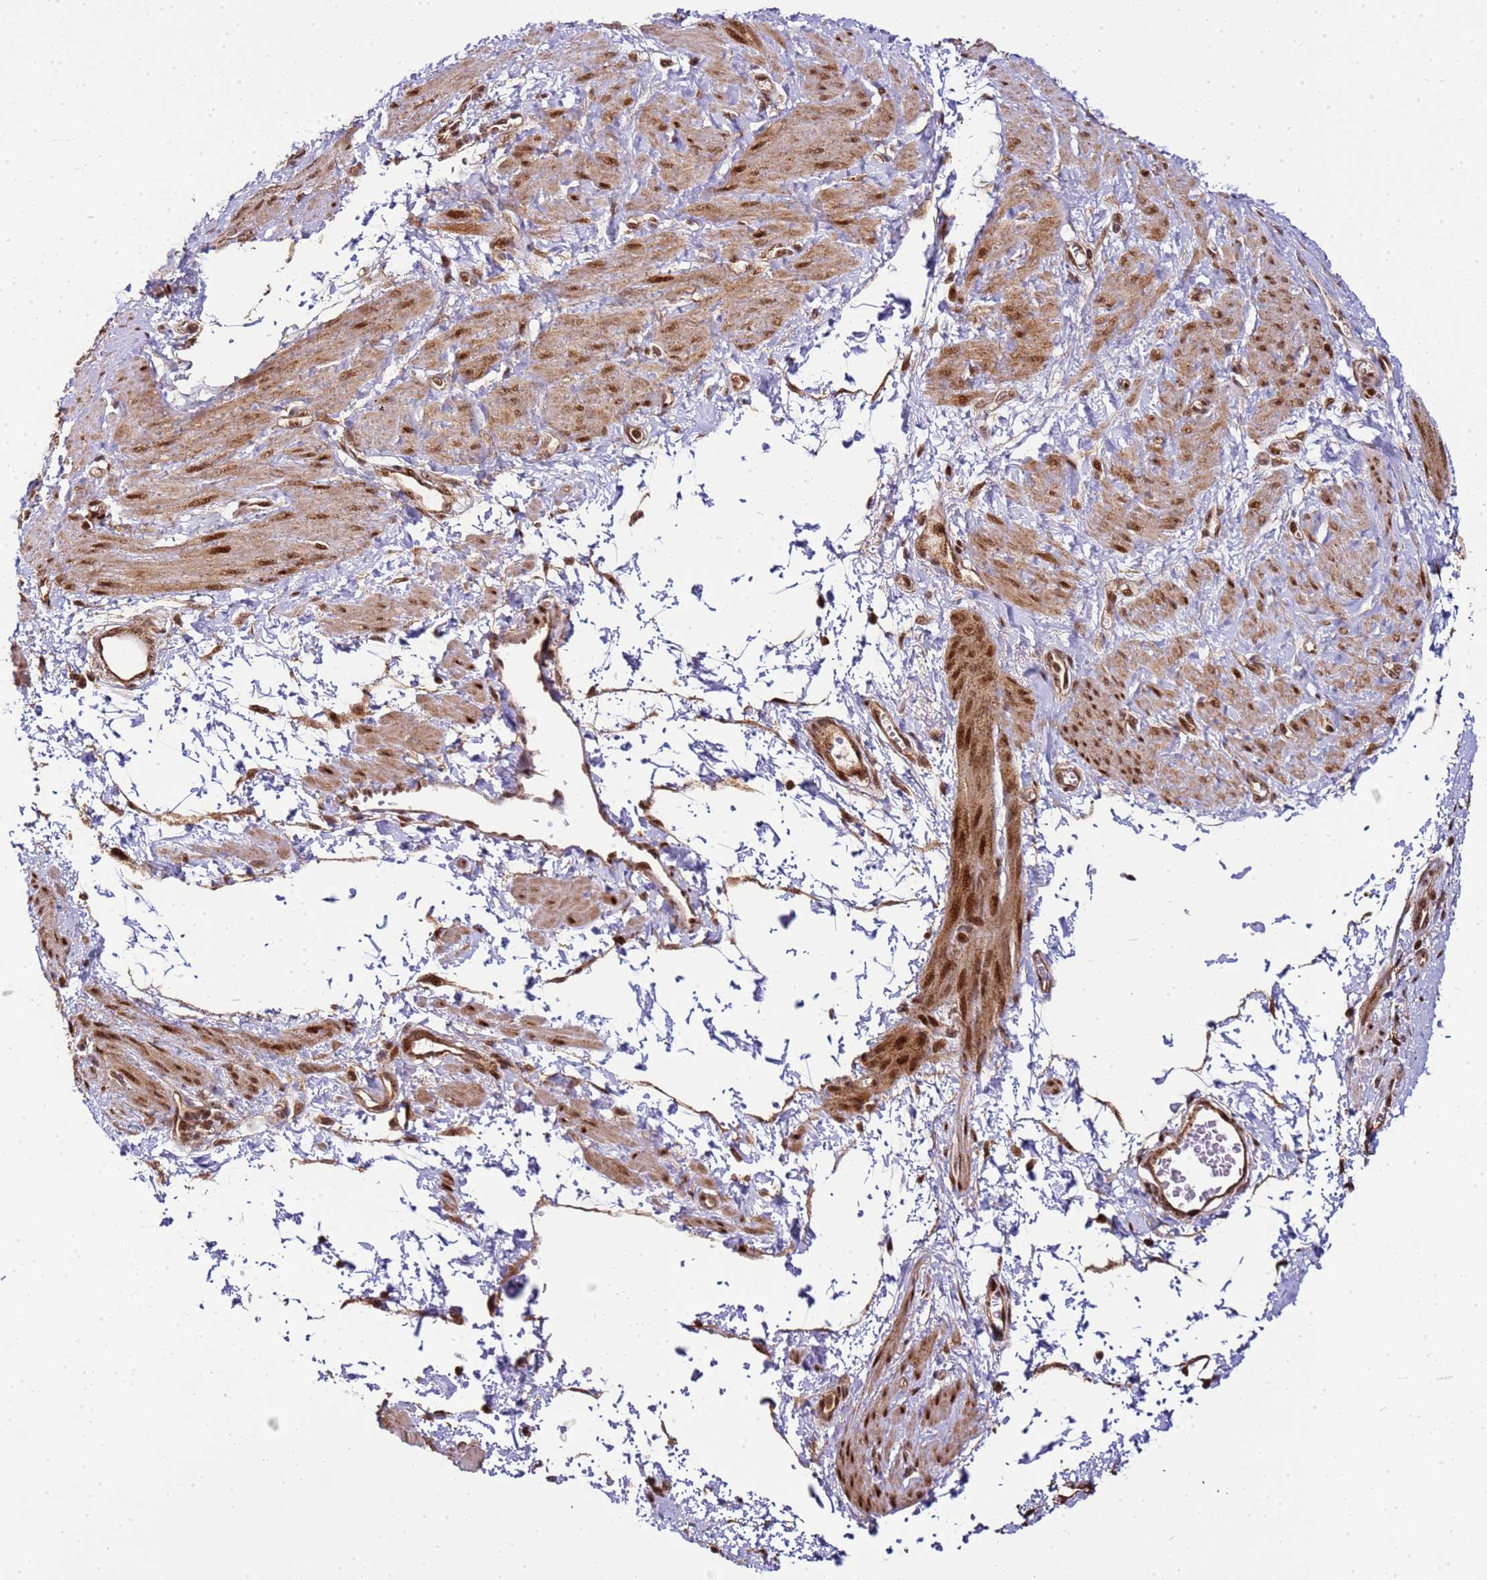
{"staining": {"intensity": "moderate", "quantity": ">75%", "location": "nuclear"}, "tissue": "smooth muscle", "cell_type": "Smooth muscle cells", "image_type": "normal", "snomed": [{"axis": "morphology", "description": "Normal tissue, NOS"}, {"axis": "topography", "description": "Smooth muscle"}, {"axis": "topography", "description": "Uterus"}], "caption": "DAB (3,3'-diaminobenzidine) immunohistochemical staining of unremarkable human smooth muscle displays moderate nuclear protein positivity in about >75% of smooth muscle cells.", "gene": "PEX14", "patient": {"sex": "female", "age": 39}}